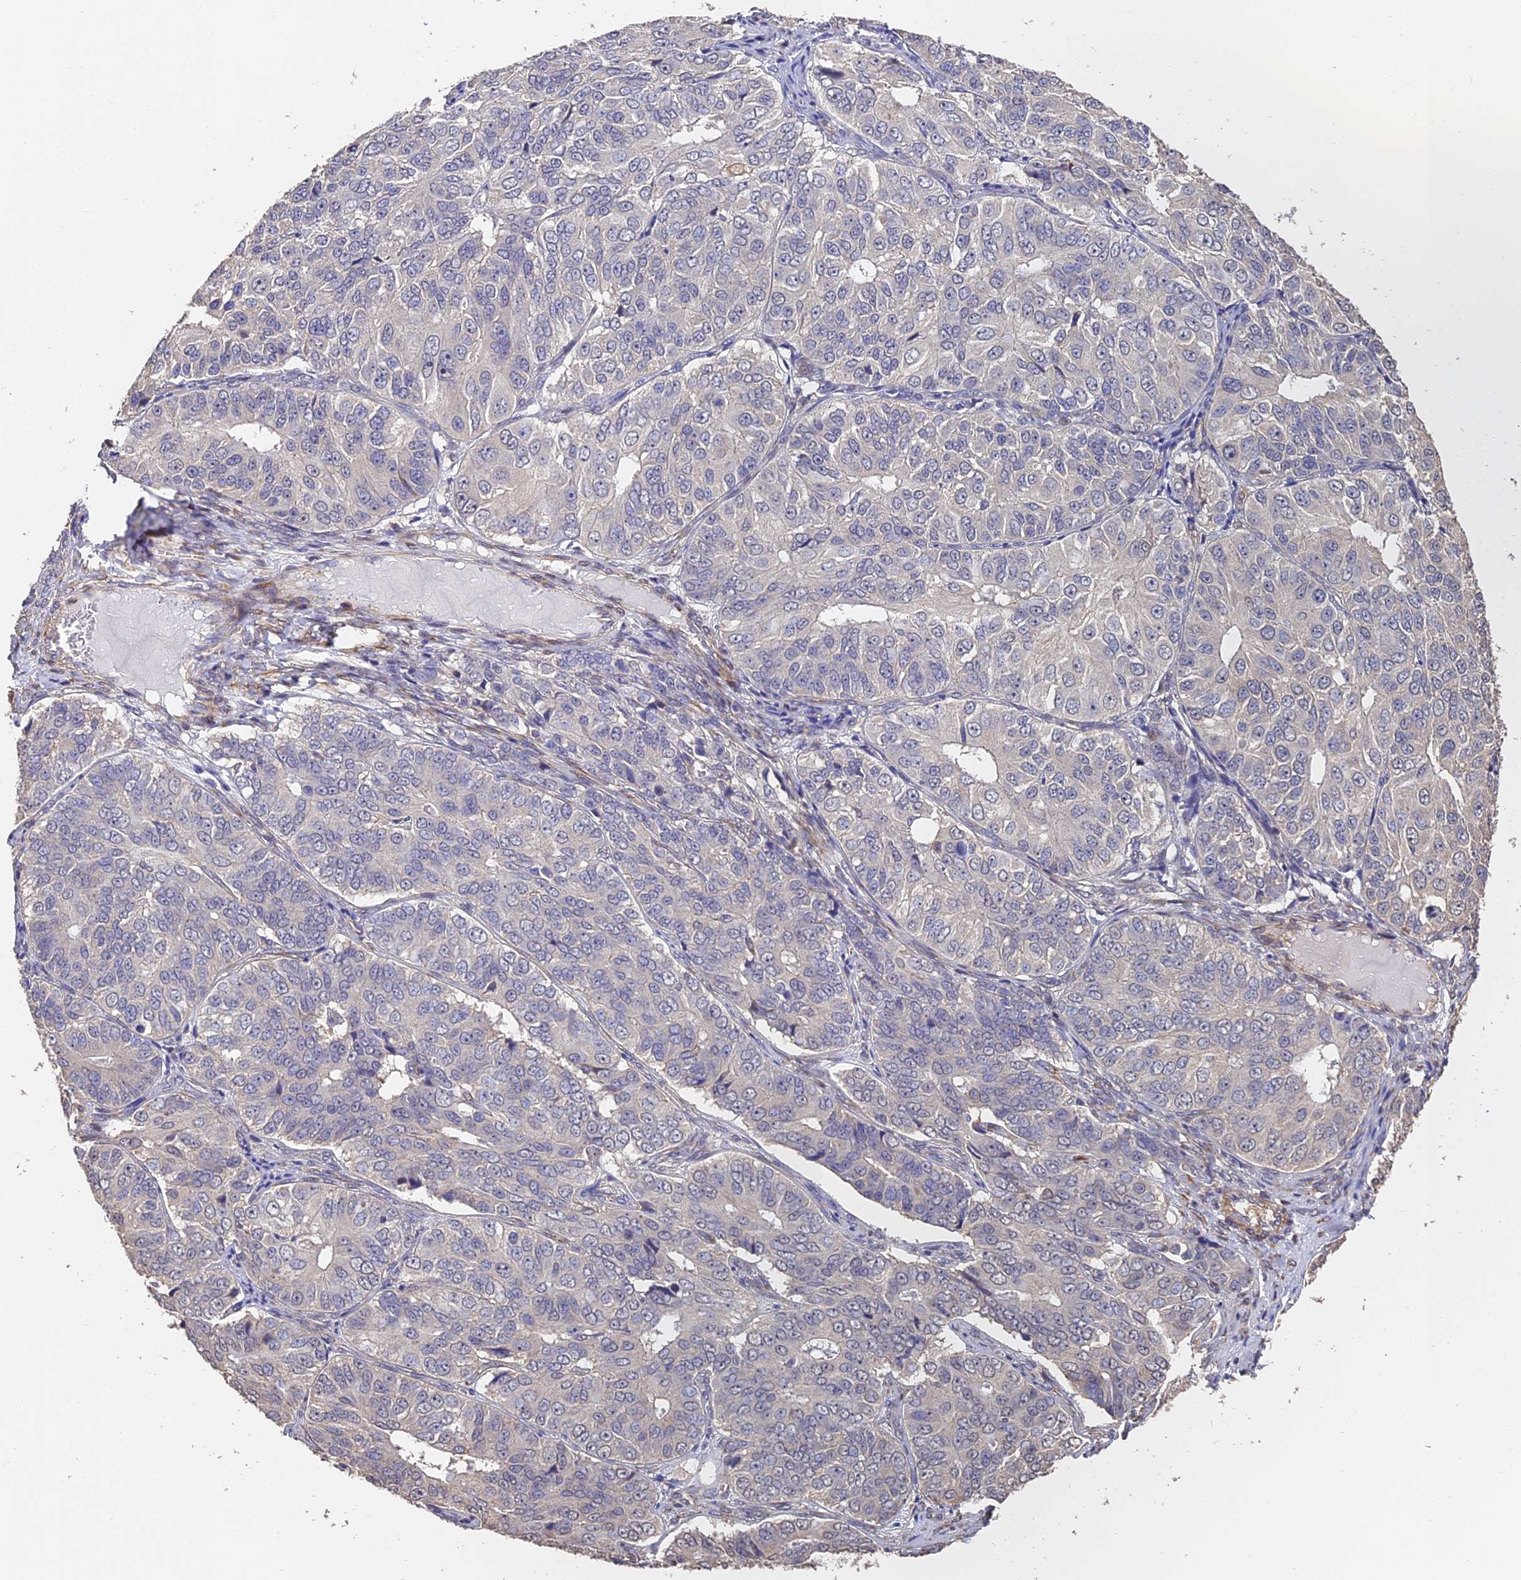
{"staining": {"intensity": "negative", "quantity": "none", "location": "none"}, "tissue": "ovarian cancer", "cell_type": "Tumor cells", "image_type": "cancer", "snomed": [{"axis": "morphology", "description": "Carcinoma, endometroid"}, {"axis": "topography", "description": "Ovary"}], "caption": "Histopathology image shows no significant protein positivity in tumor cells of ovarian cancer (endometroid carcinoma). Brightfield microscopy of immunohistochemistry (IHC) stained with DAB (3,3'-diaminobenzidine) (brown) and hematoxylin (blue), captured at high magnification.", "gene": "SLC11A1", "patient": {"sex": "female", "age": 51}}